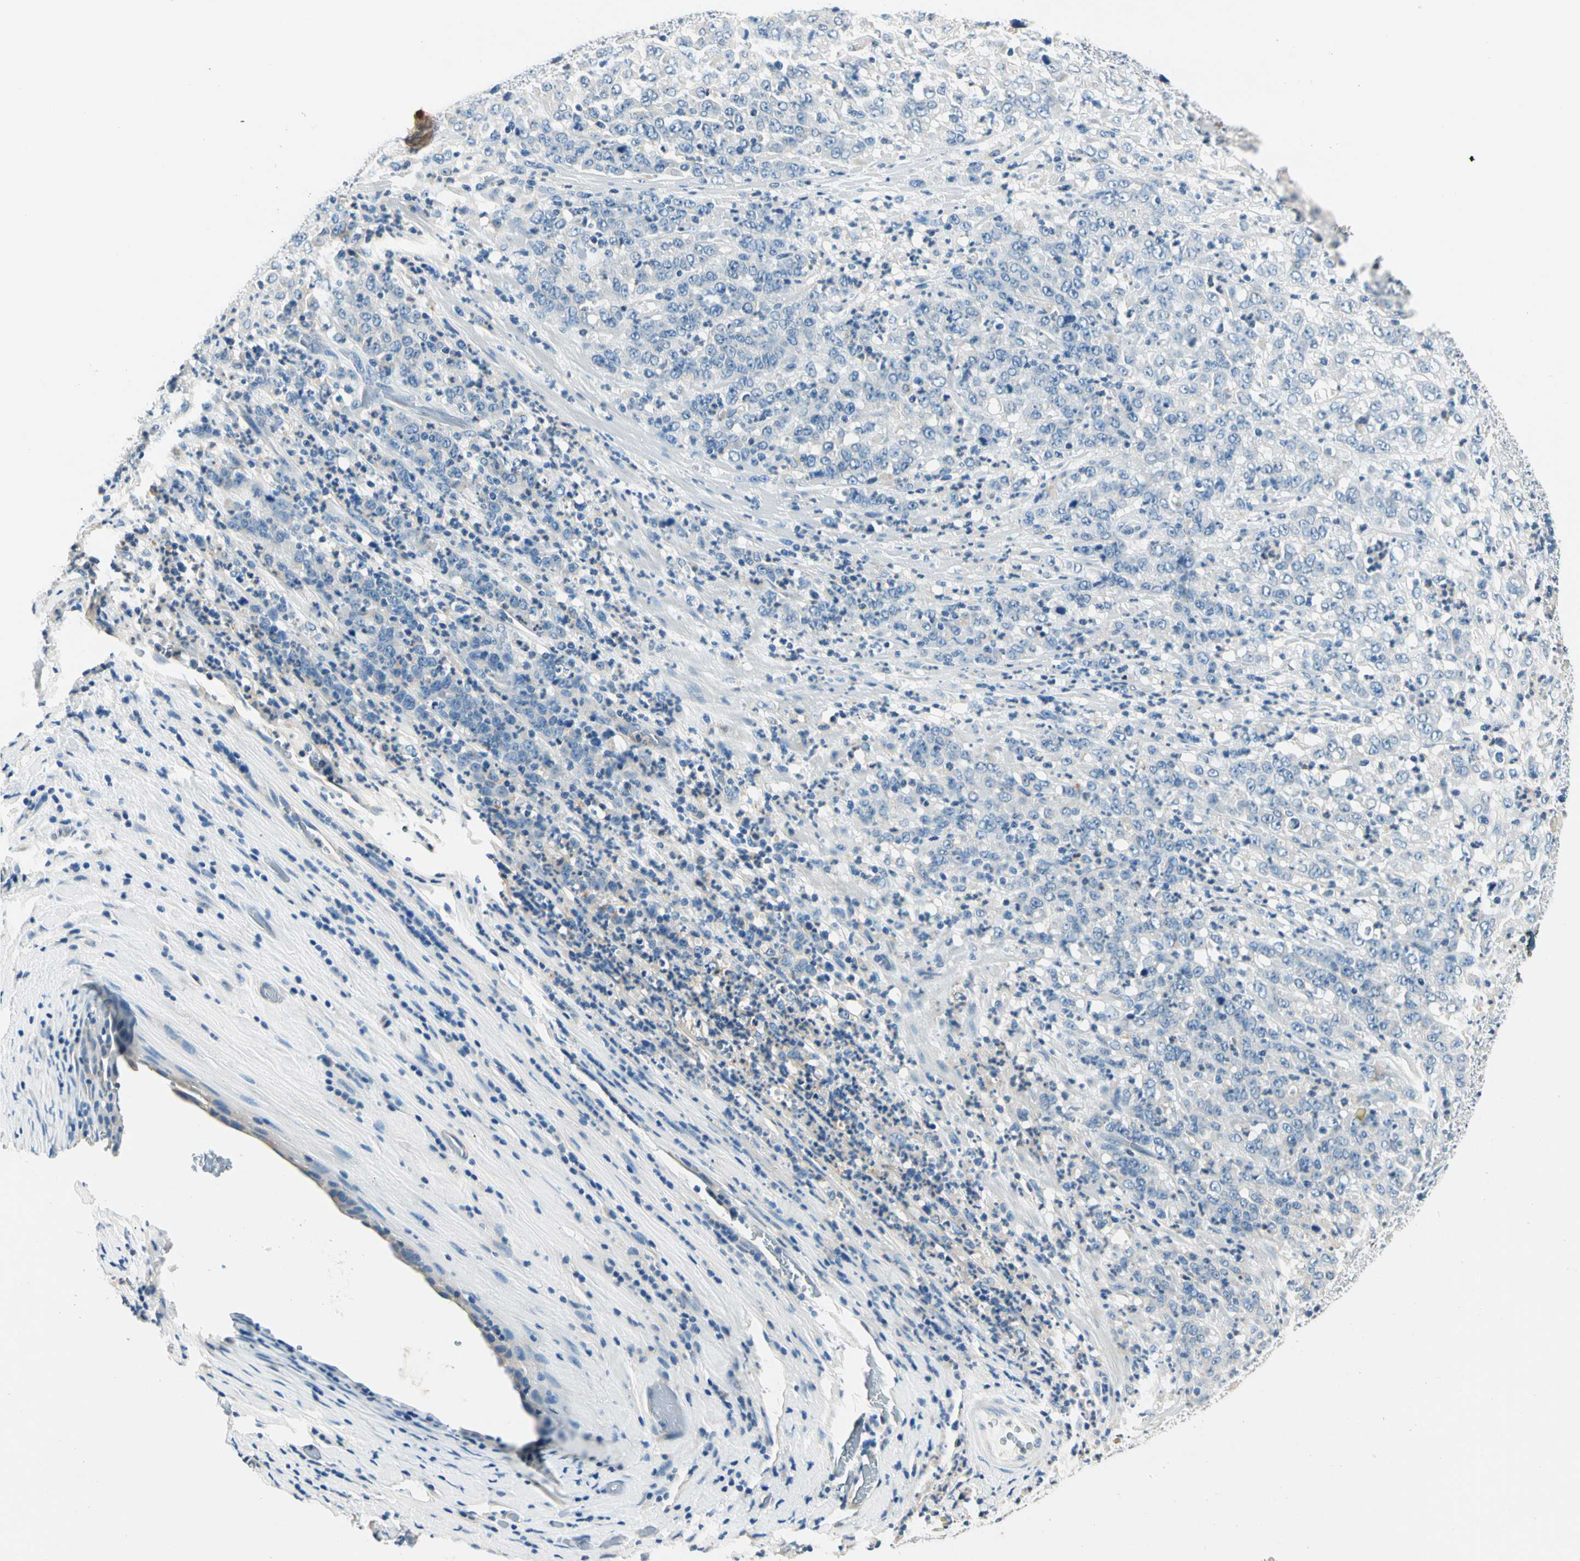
{"staining": {"intensity": "negative", "quantity": "none", "location": "none"}, "tissue": "stomach cancer", "cell_type": "Tumor cells", "image_type": "cancer", "snomed": [{"axis": "morphology", "description": "Adenocarcinoma, NOS"}, {"axis": "topography", "description": "Stomach, lower"}], "caption": "This is an IHC image of human stomach cancer. There is no positivity in tumor cells.", "gene": "TGFBR3", "patient": {"sex": "female", "age": 71}}